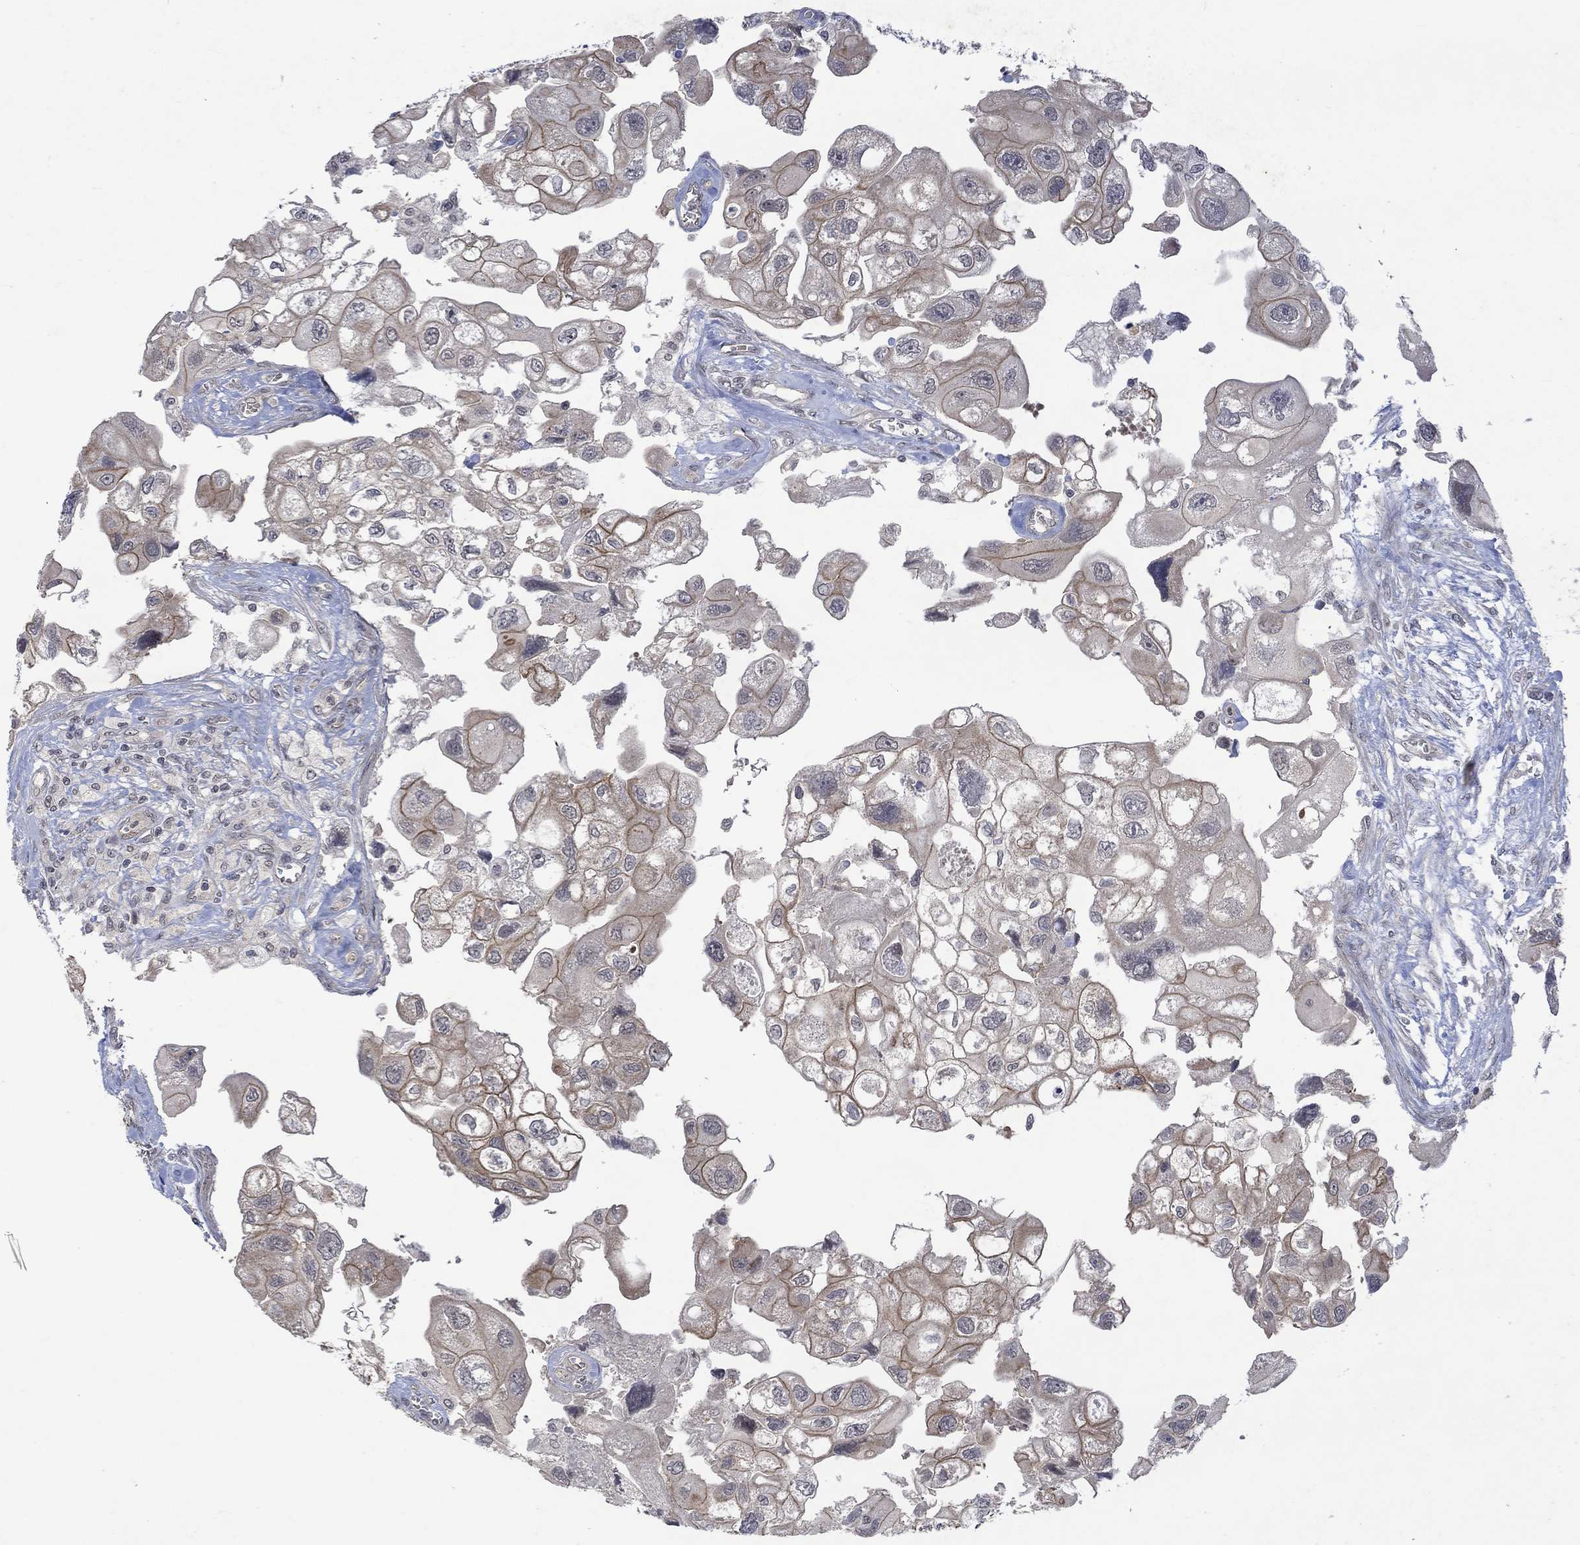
{"staining": {"intensity": "weak", "quantity": "<25%", "location": "cytoplasmic/membranous"}, "tissue": "urothelial cancer", "cell_type": "Tumor cells", "image_type": "cancer", "snomed": [{"axis": "morphology", "description": "Urothelial carcinoma, High grade"}, {"axis": "topography", "description": "Urinary bladder"}], "caption": "Immunohistochemical staining of urothelial carcinoma (high-grade) reveals no significant positivity in tumor cells.", "gene": "GRIN2D", "patient": {"sex": "male", "age": 59}}